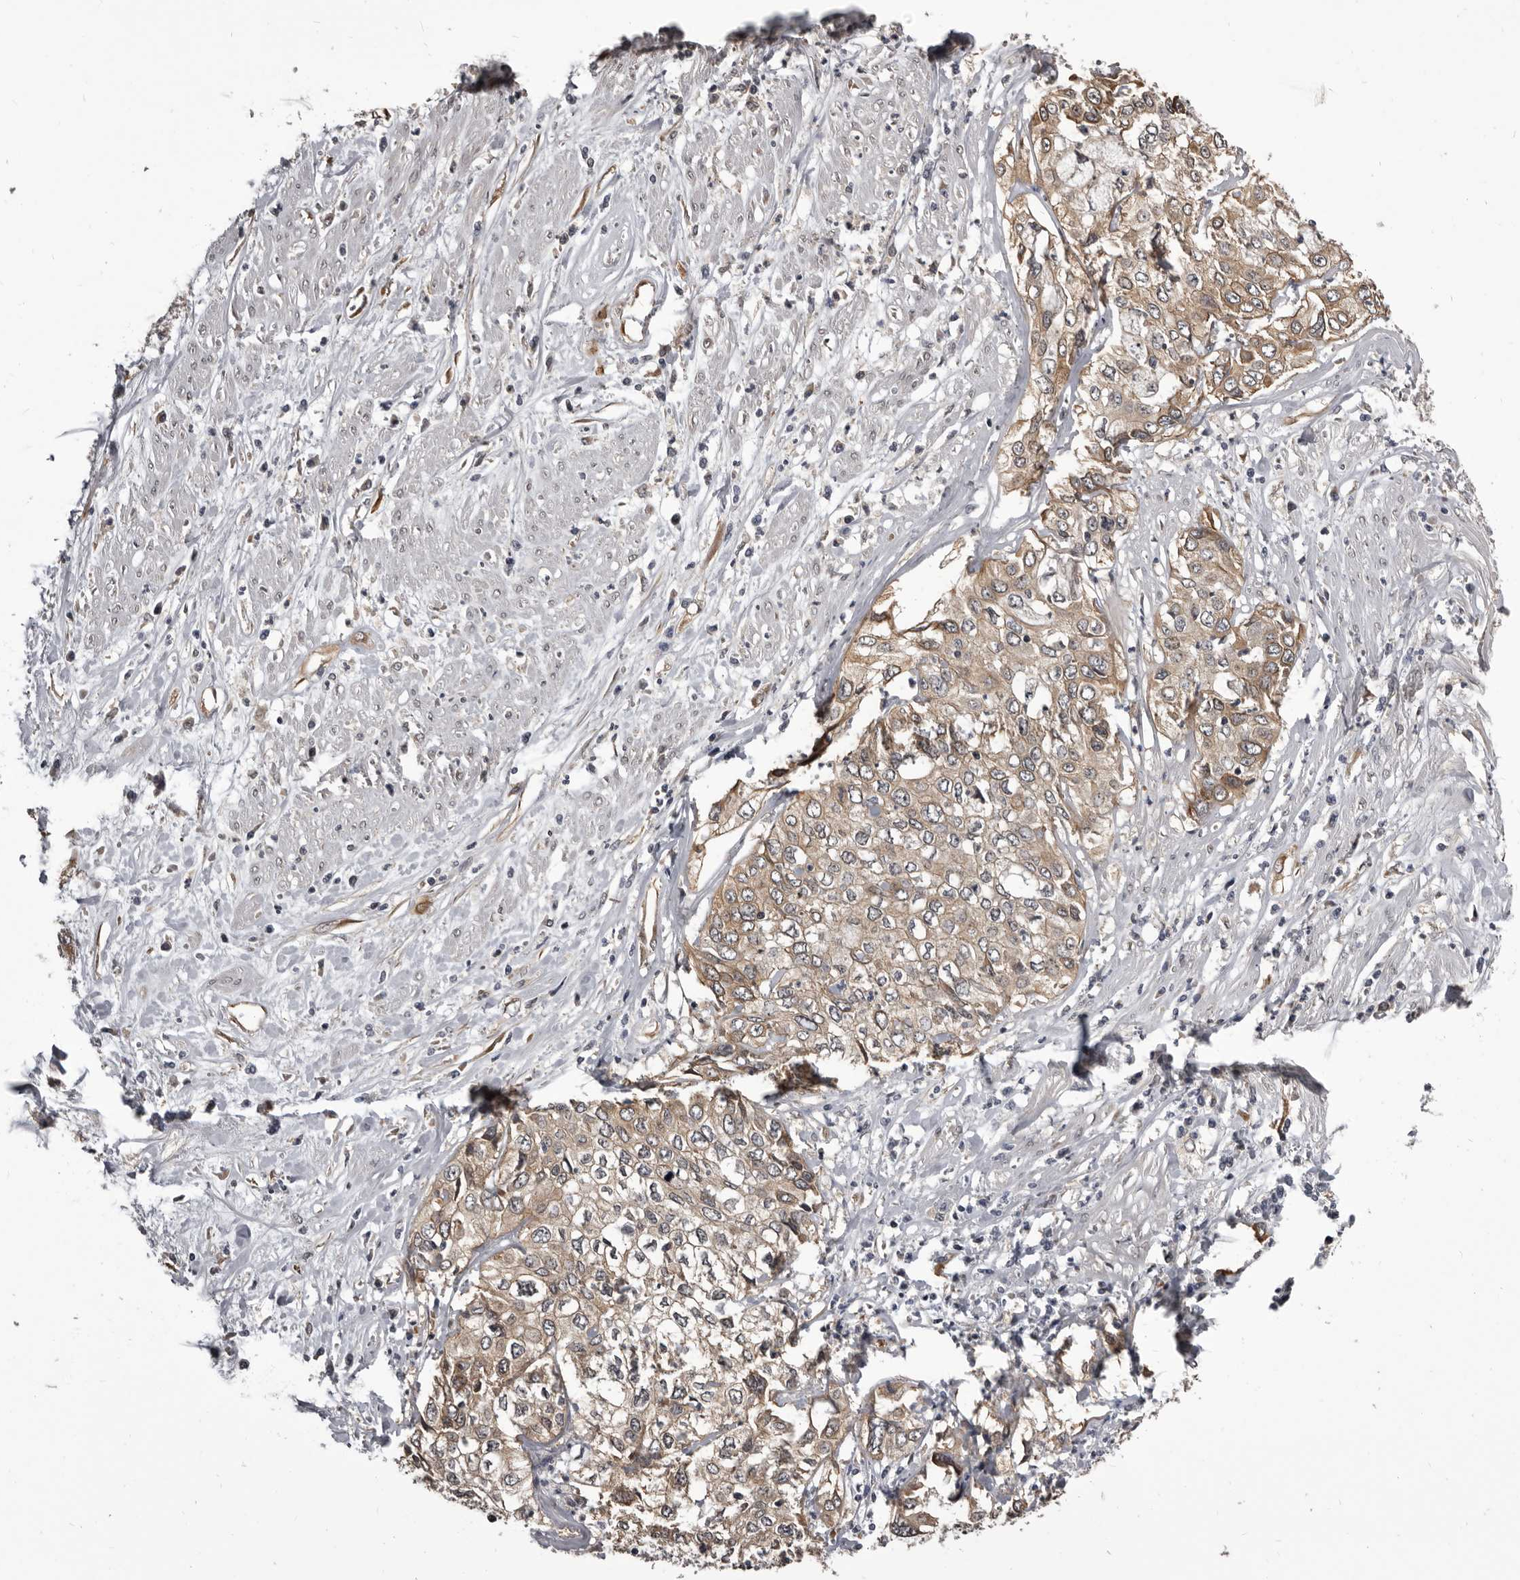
{"staining": {"intensity": "weak", "quantity": ">75%", "location": "cytoplasmic/membranous"}, "tissue": "cervical cancer", "cell_type": "Tumor cells", "image_type": "cancer", "snomed": [{"axis": "morphology", "description": "Squamous cell carcinoma, NOS"}, {"axis": "topography", "description": "Cervix"}], "caption": "Human cervical squamous cell carcinoma stained with a protein marker demonstrates weak staining in tumor cells.", "gene": "ADAMTS20", "patient": {"sex": "female", "age": 31}}